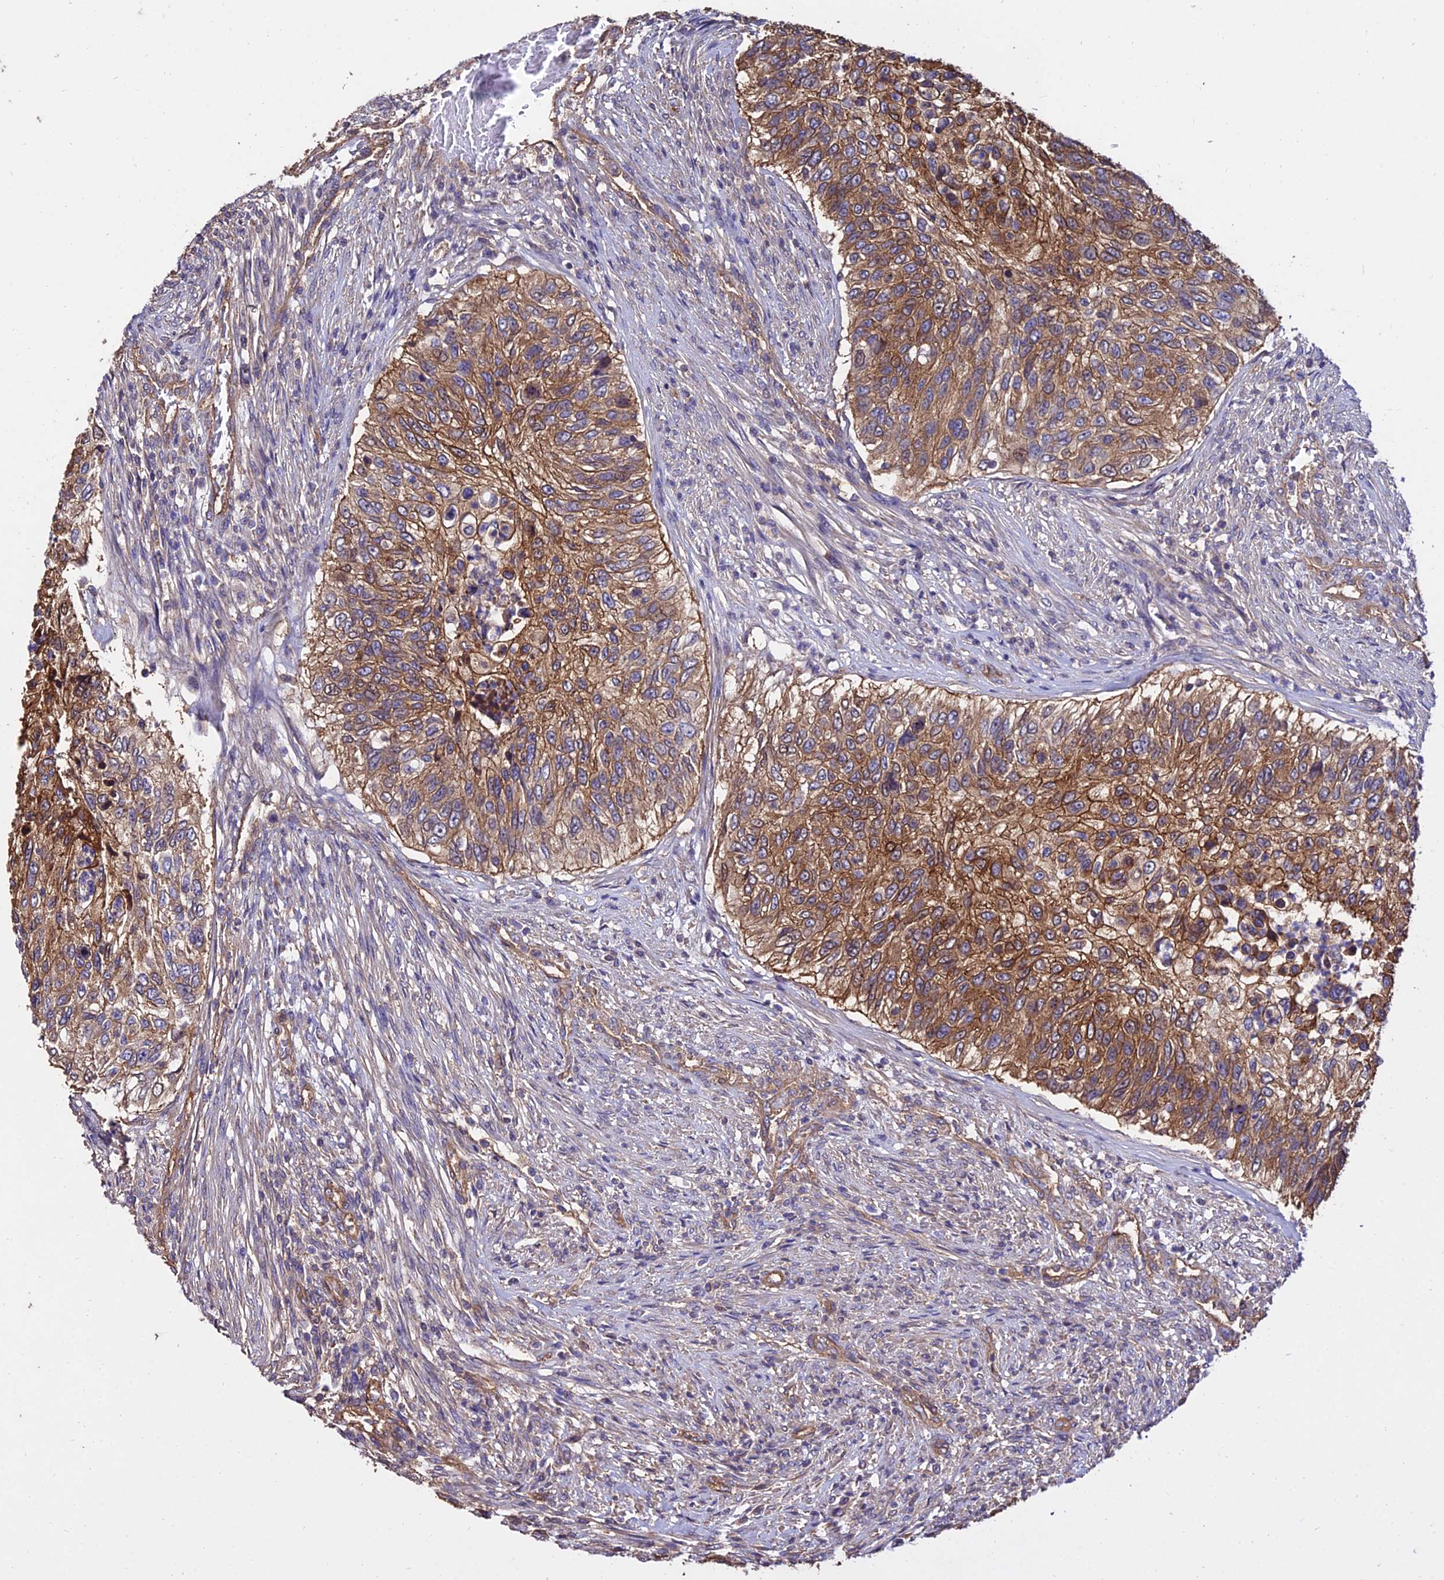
{"staining": {"intensity": "moderate", "quantity": ">75%", "location": "cytoplasmic/membranous"}, "tissue": "urothelial cancer", "cell_type": "Tumor cells", "image_type": "cancer", "snomed": [{"axis": "morphology", "description": "Urothelial carcinoma, High grade"}, {"axis": "topography", "description": "Urinary bladder"}], "caption": "DAB immunohistochemical staining of high-grade urothelial carcinoma shows moderate cytoplasmic/membranous protein expression in approximately >75% of tumor cells. (DAB (3,3'-diaminobenzidine) IHC with brightfield microscopy, high magnification).", "gene": "CALM2", "patient": {"sex": "female", "age": 60}}